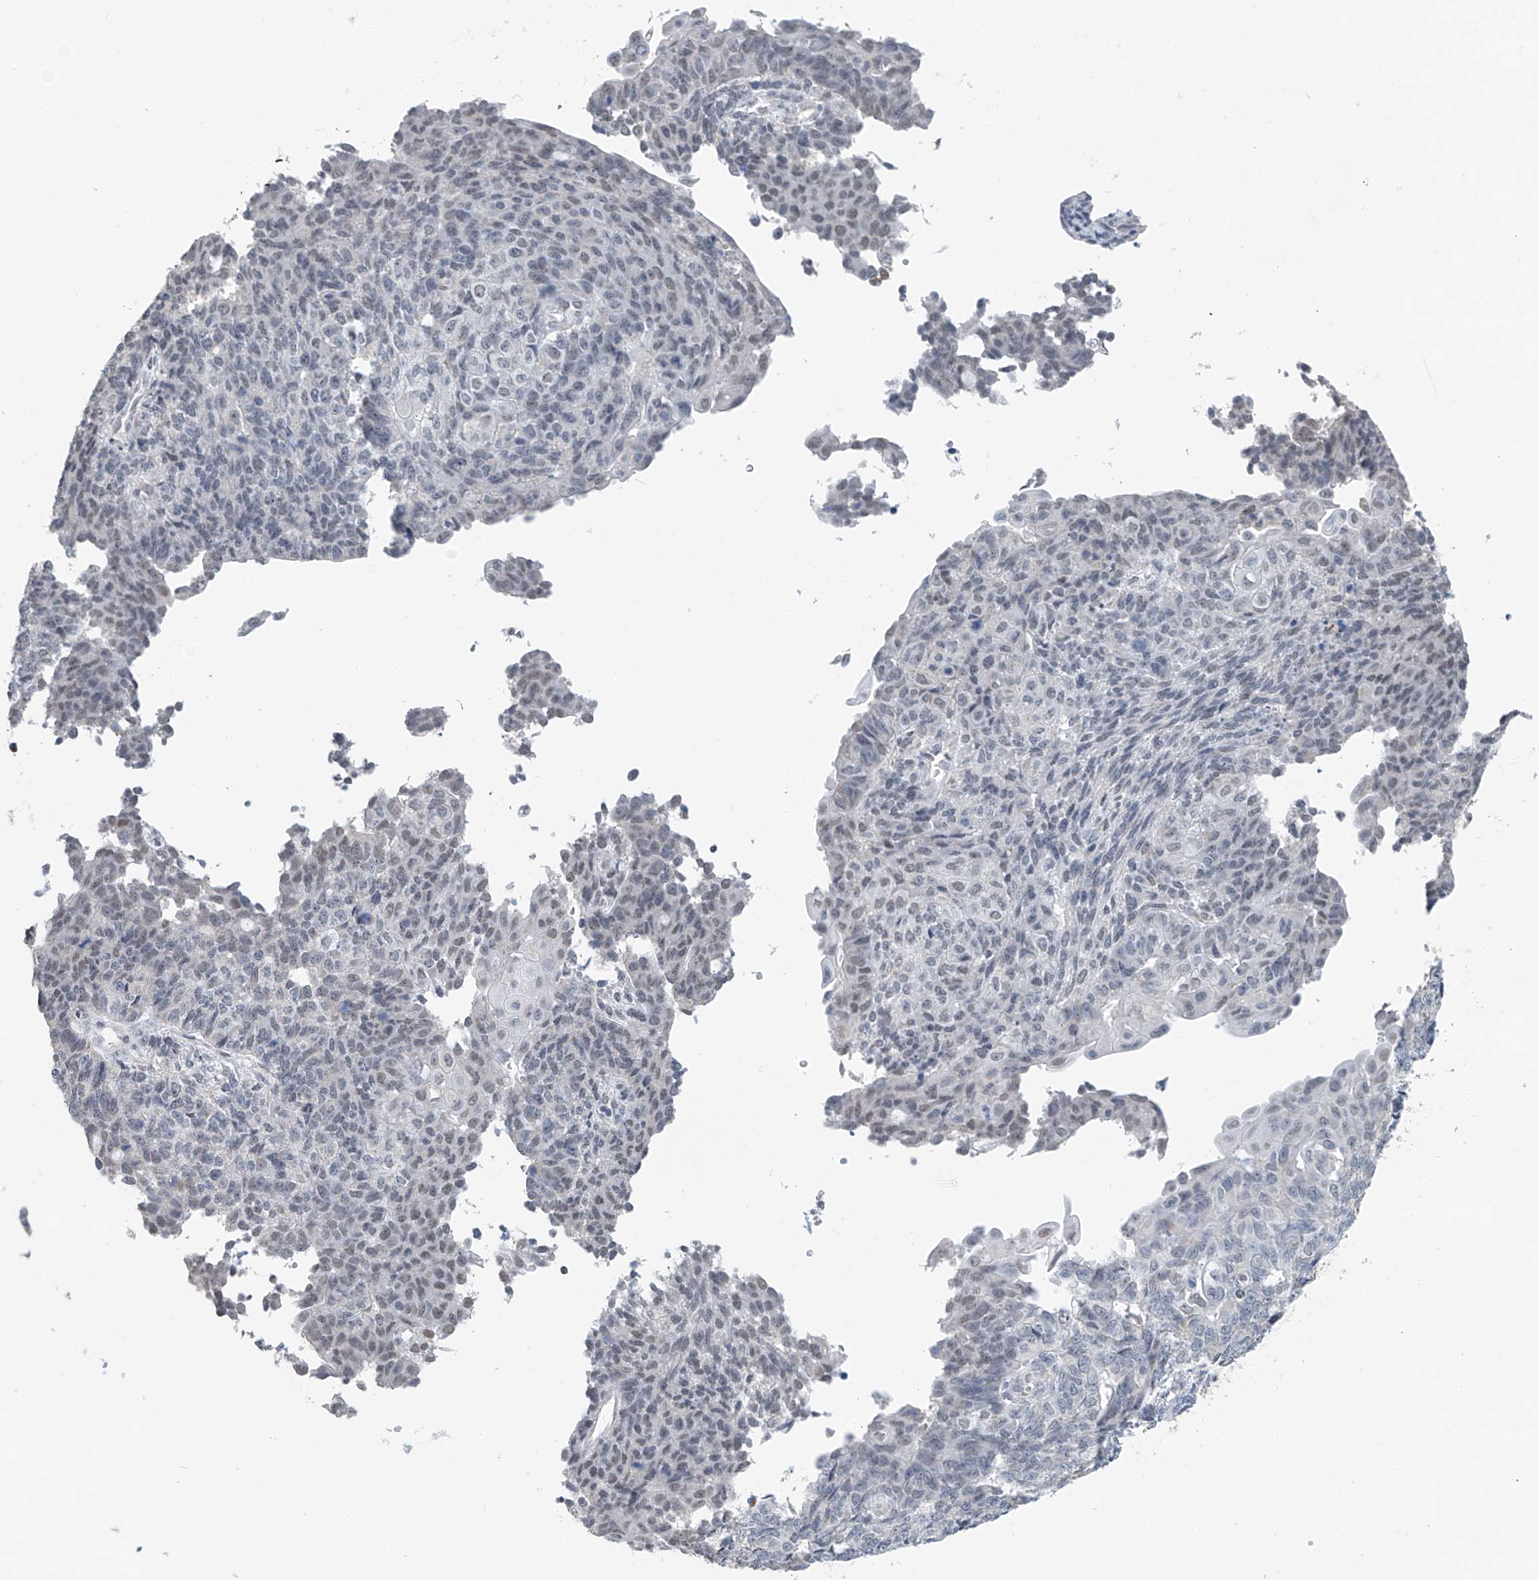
{"staining": {"intensity": "negative", "quantity": "none", "location": "none"}, "tissue": "endometrial cancer", "cell_type": "Tumor cells", "image_type": "cancer", "snomed": [{"axis": "morphology", "description": "Adenocarcinoma, NOS"}, {"axis": "topography", "description": "Endometrium"}], "caption": "The immunohistochemistry micrograph has no significant staining in tumor cells of adenocarcinoma (endometrial) tissue.", "gene": "KLF15", "patient": {"sex": "female", "age": 32}}